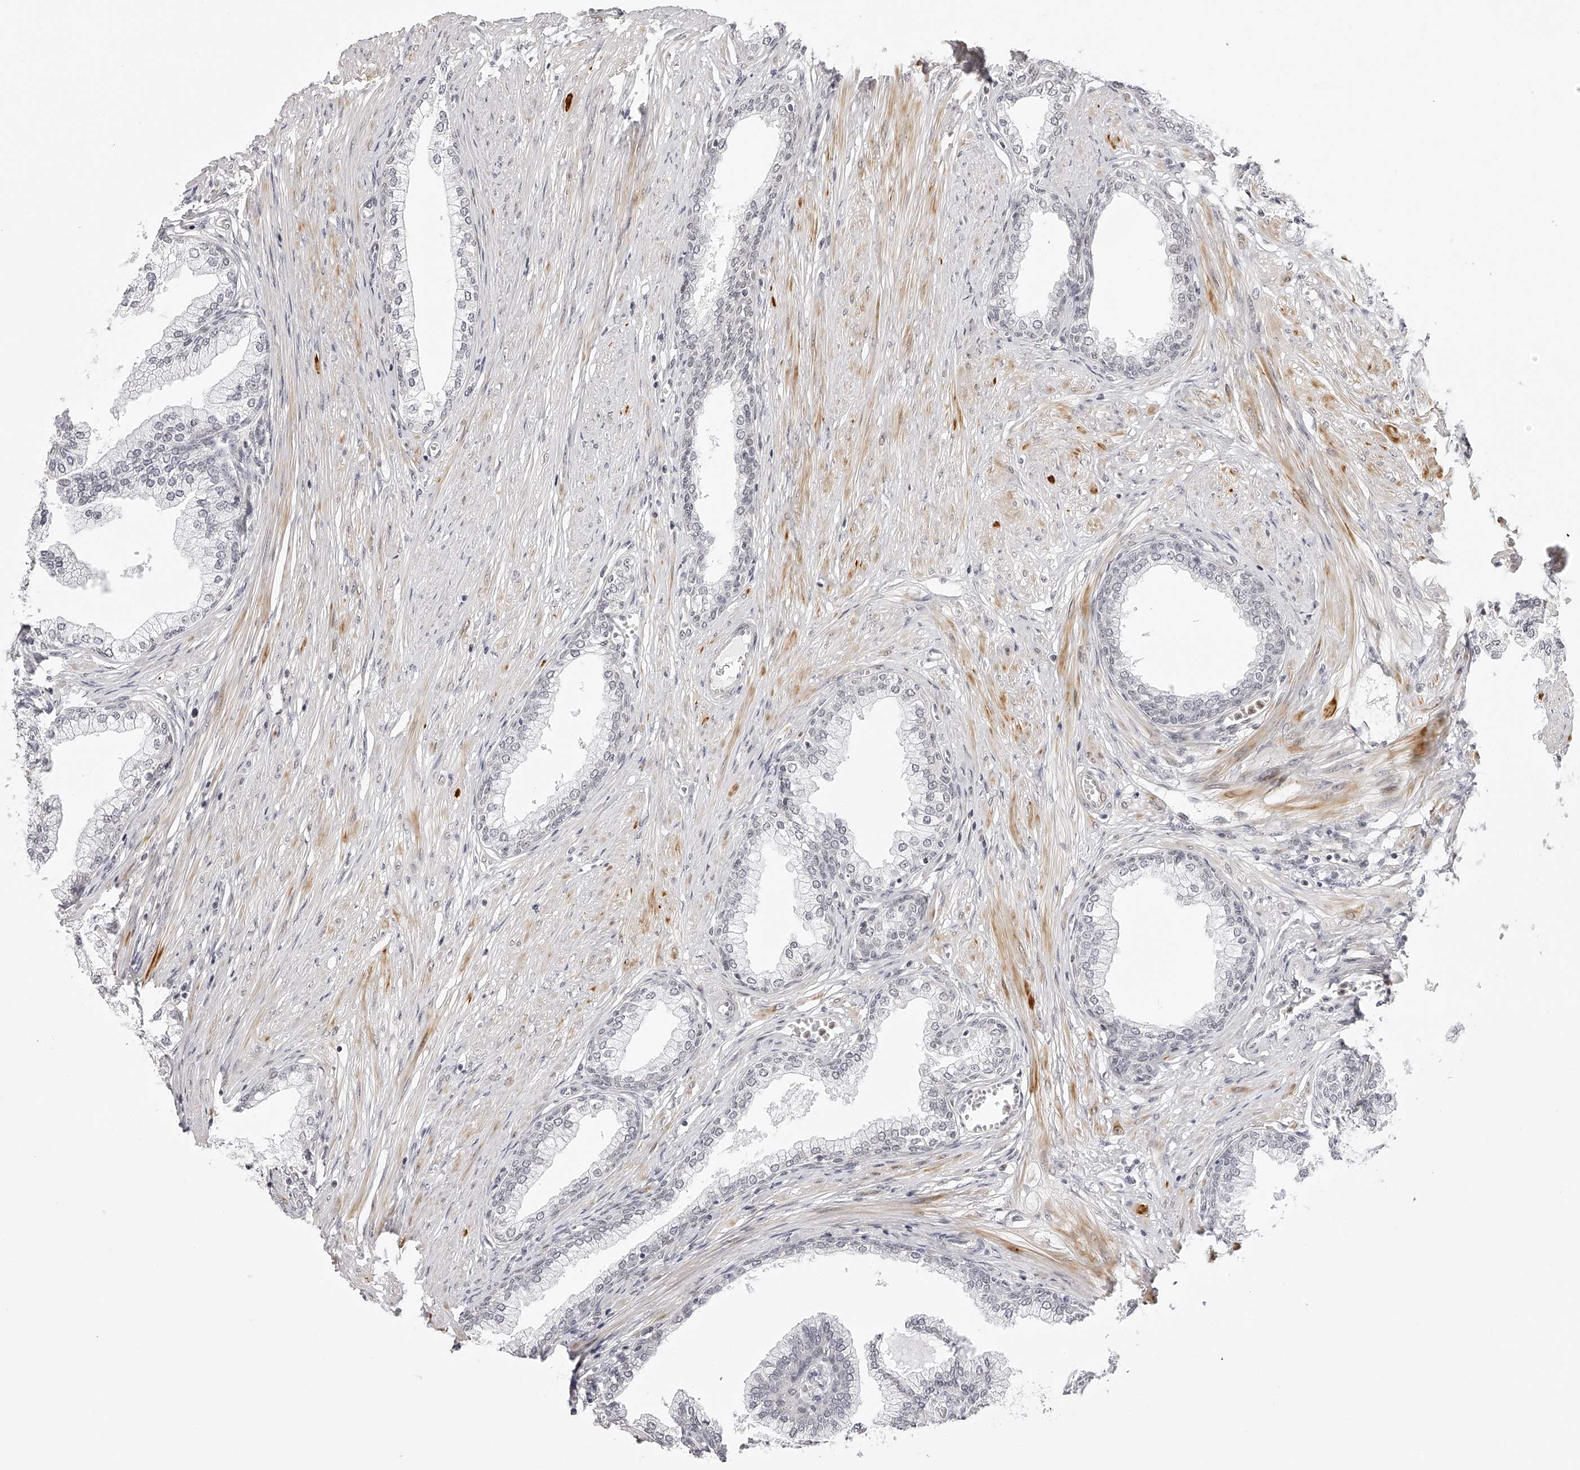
{"staining": {"intensity": "negative", "quantity": "none", "location": "none"}, "tissue": "prostate", "cell_type": "Glandular cells", "image_type": "normal", "snomed": [{"axis": "morphology", "description": "Normal tissue, NOS"}, {"axis": "morphology", "description": "Urothelial carcinoma, Low grade"}, {"axis": "topography", "description": "Urinary bladder"}, {"axis": "topography", "description": "Prostate"}], "caption": "Immunohistochemistry of unremarkable prostate shows no expression in glandular cells.", "gene": "PLEKHG1", "patient": {"sex": "male", "age": 60}}